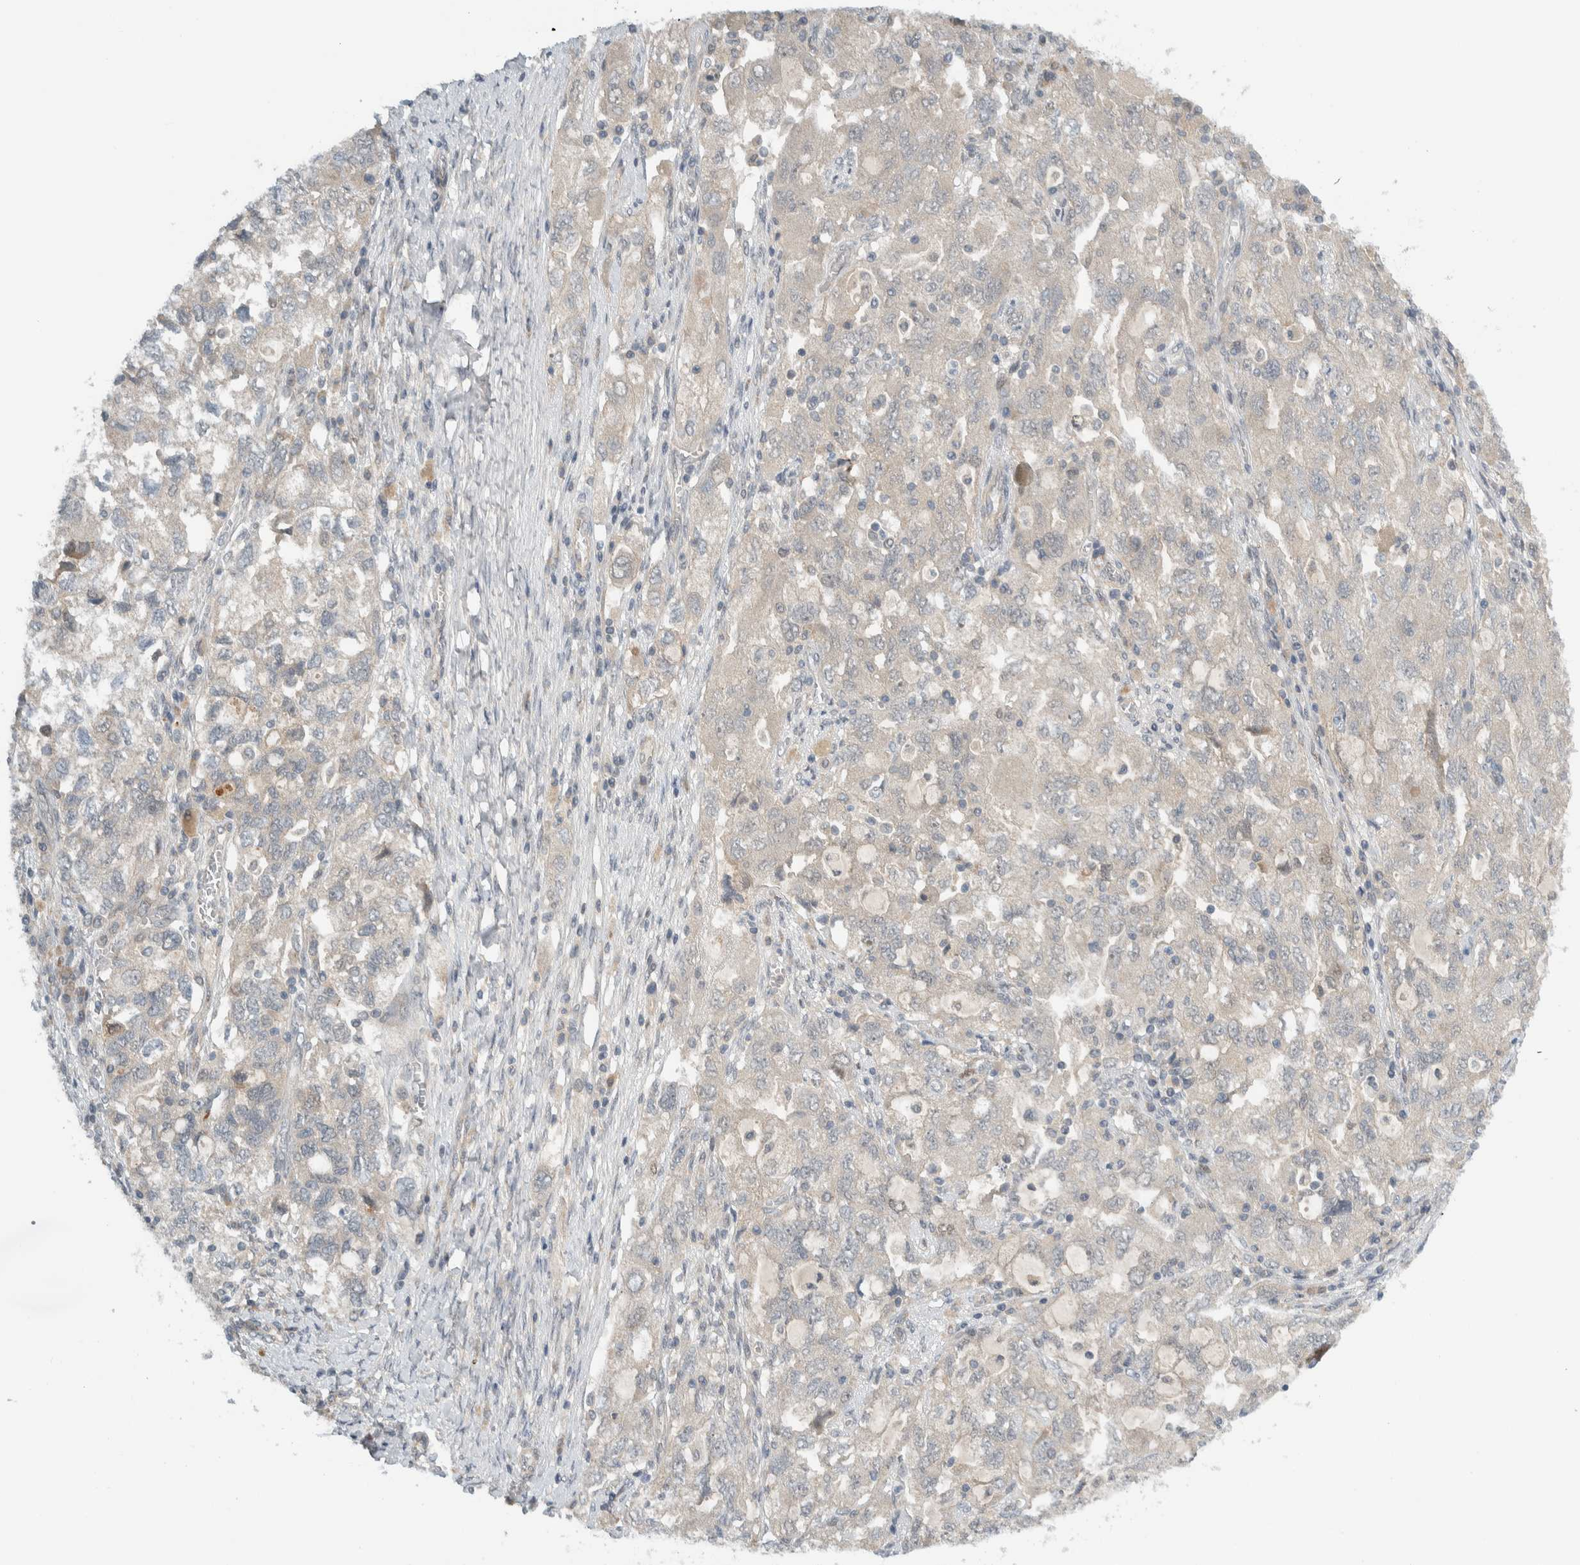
{"staining": {"intensity": "negative", "quantity": "none", "location": "none"}, "tissue": "ovarian cancer", "cell_type": "Tumor cells", "image_type": "cancer", "snomed": [{"axis": "morphology", "description": "Carcinoma, NOS"}, {"axis": "morphology", "description": "Cystadenocarcinoma, serous, NOS"}, {"axis": "topography", "description": "Ovary"}], "caption": "DAB (3,3'-diaminobenzidine) immunohistochemical staining of human carcinoma (ovarian) exhibits no significant staining in tumor cells.", "gene": "MPRIP", "patient": {"sex": "female", "age": 69}}